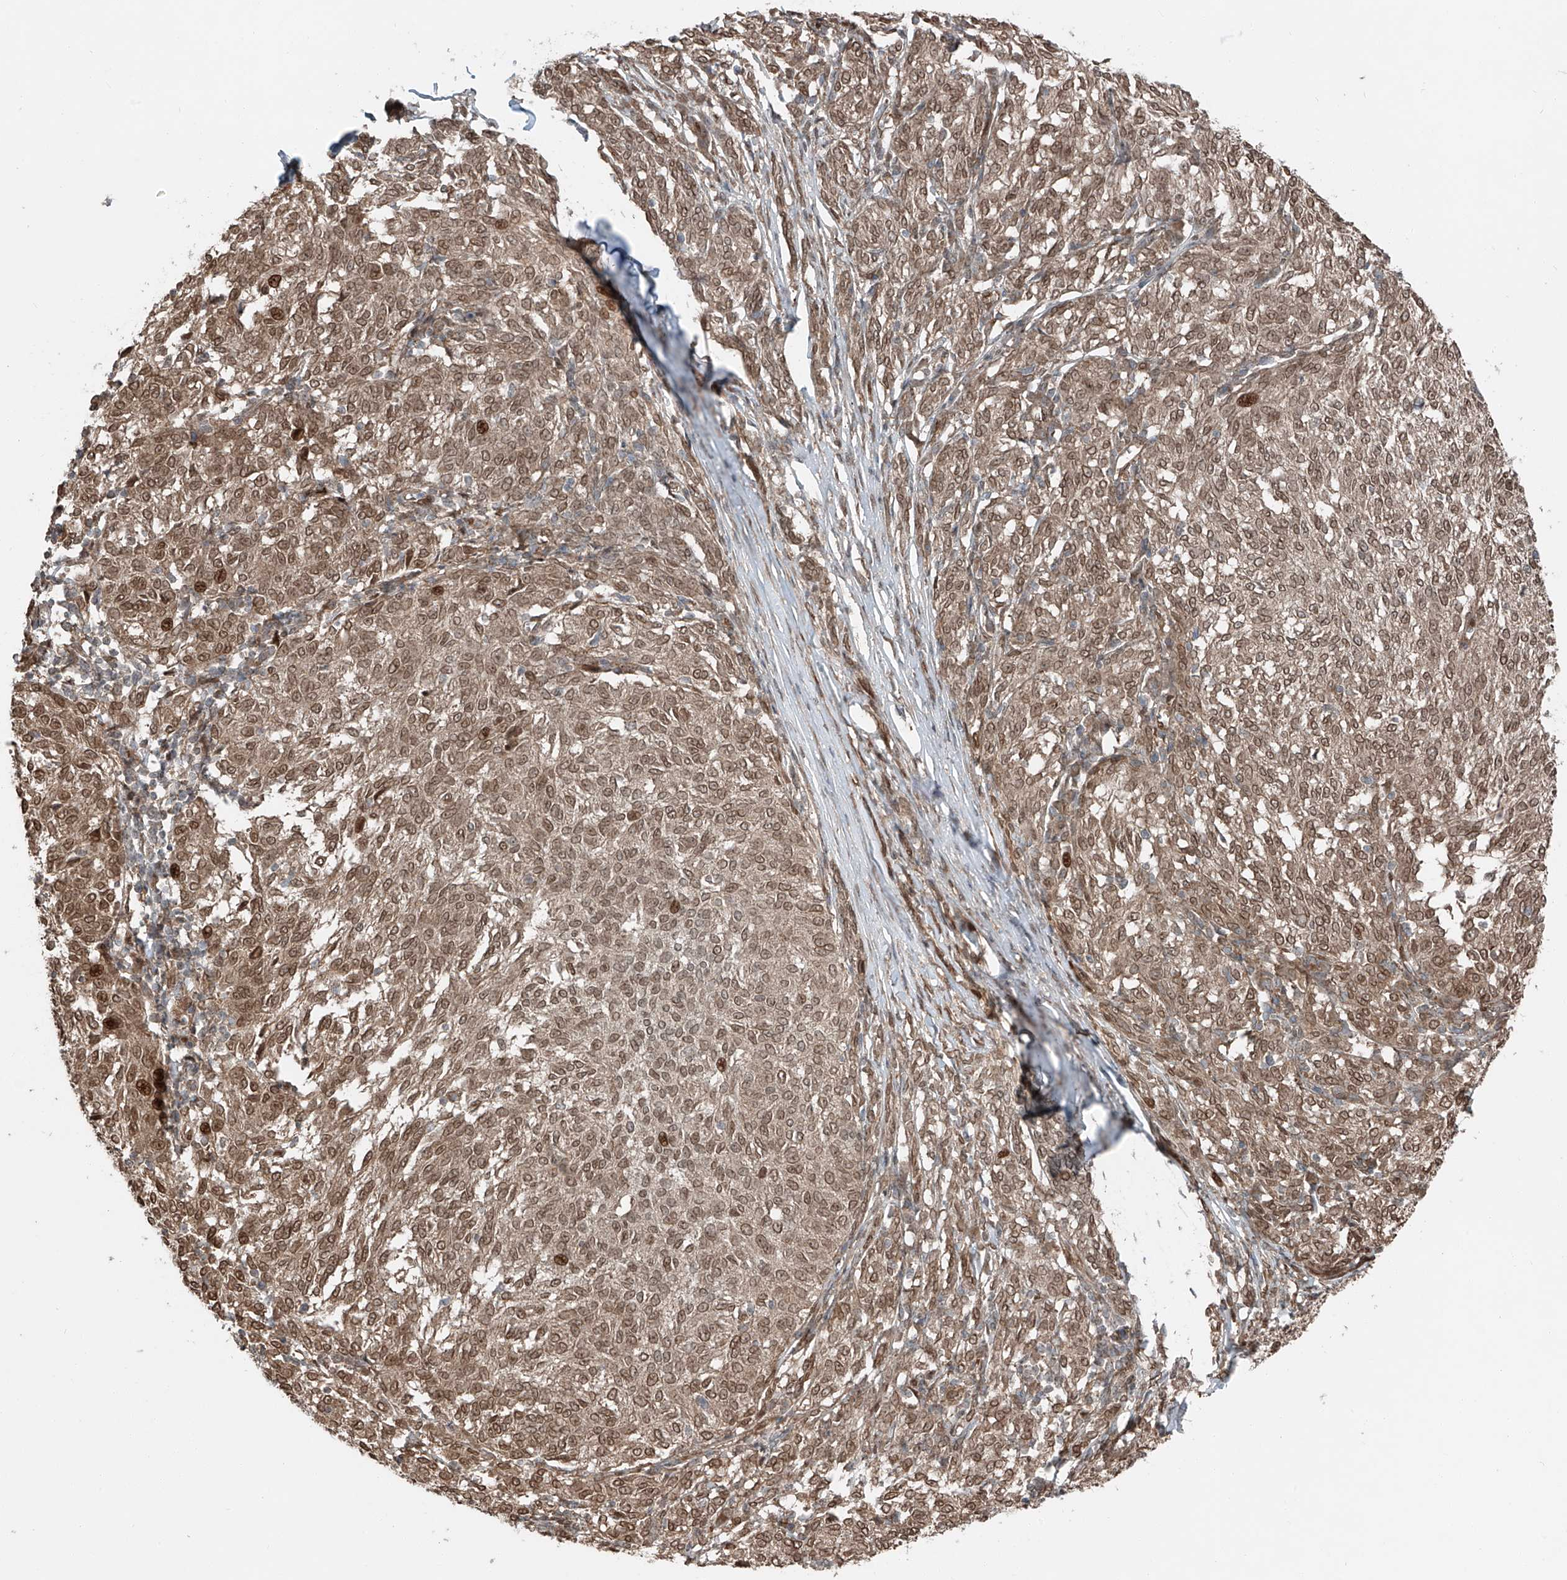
{"staining": {"intensity": "moderate", "quantity": ">75%", "location": "cytoplasmic/membranous,nuclear"}, "tissue": "melanoma", "cell_type": "Tumor cells", "image_type": "cancer", "snomed": [{"axis": "morphology", "description": "Malignant melanoma, NOS"}, {"axis": "topography", "description": "Skin"}], "caption": "Immunohistochemistry (IHC) of human malignant melanoma reveals medium levels of moderate cytoplasmic/membranous and nuclear staining in about >75% of tumor cells.", "gene": "CEP162", "patient": {"sex": "female", "age": 72}}